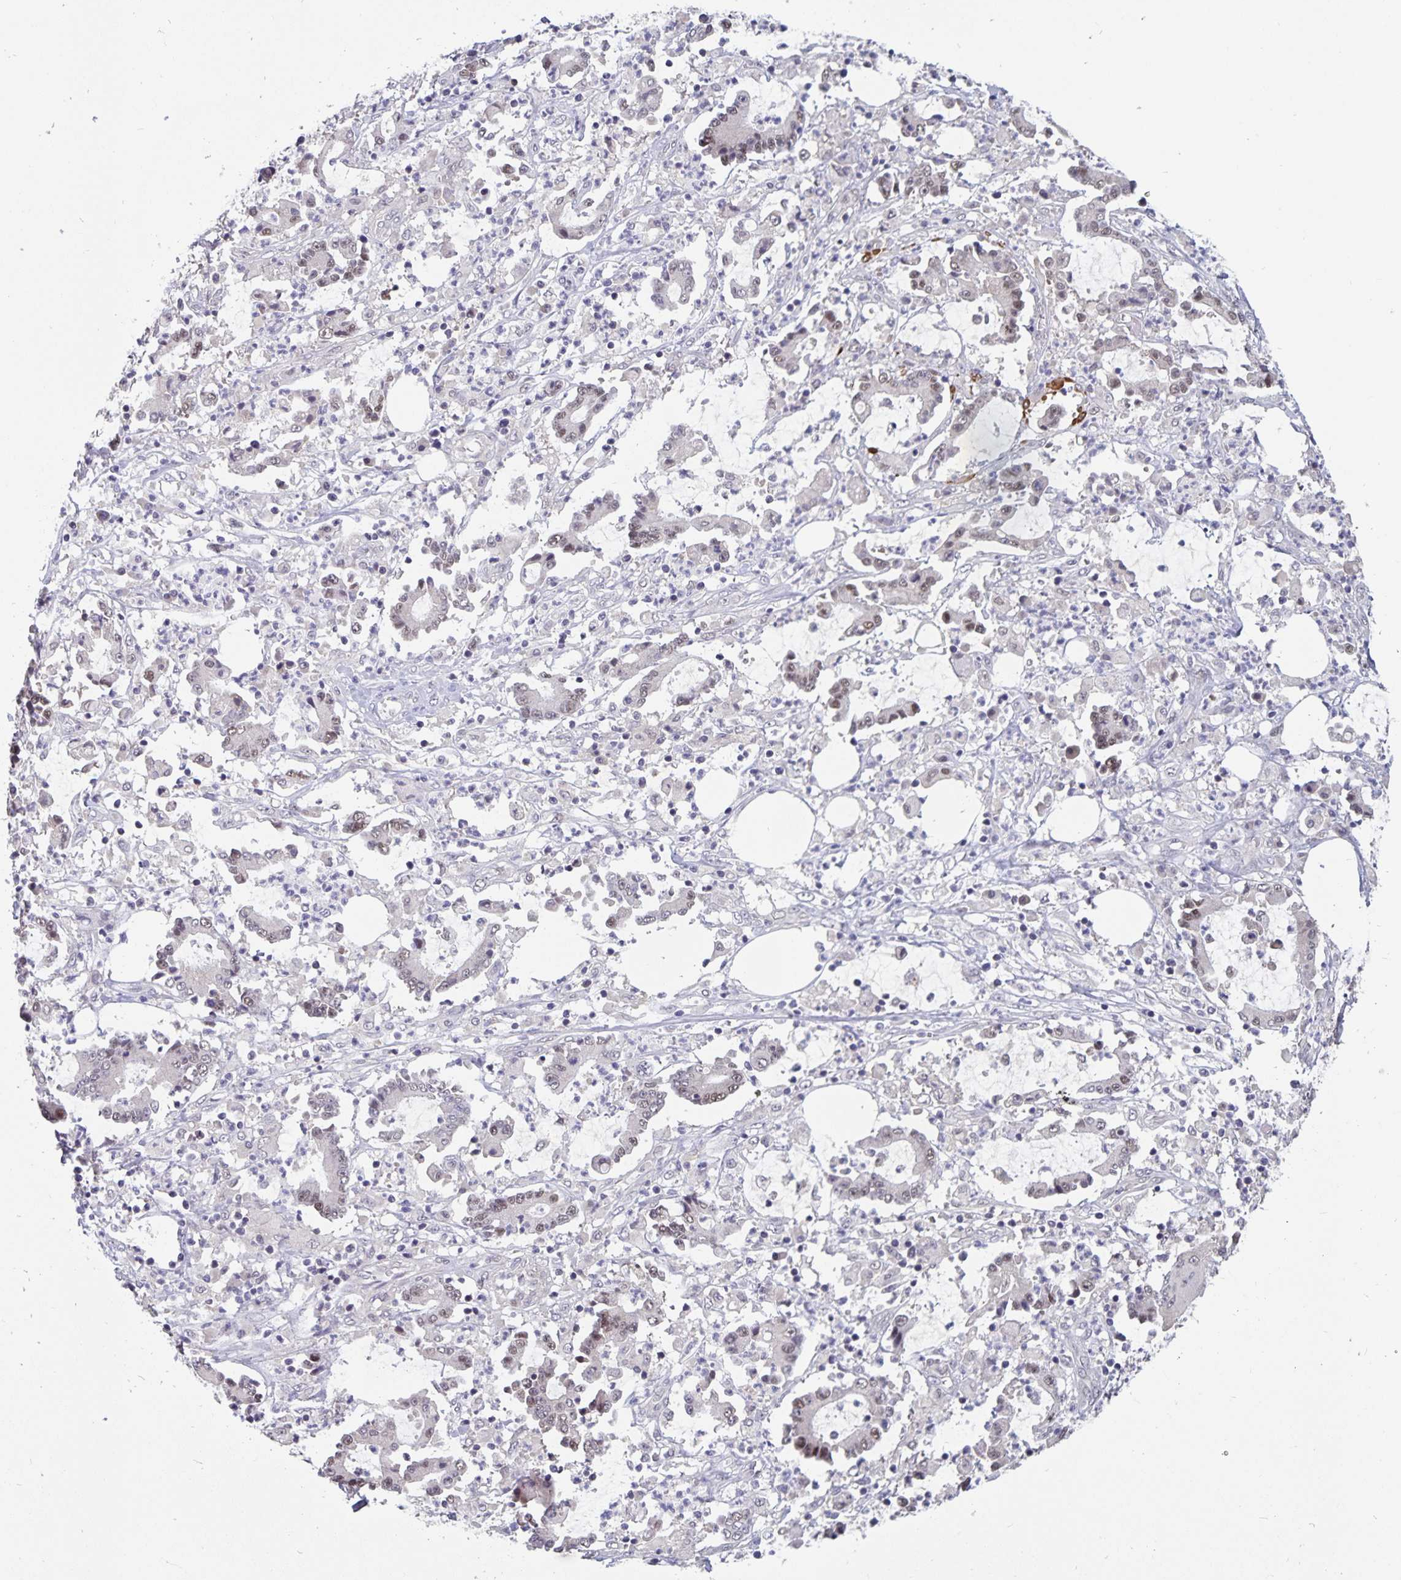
{"staining": {"intensity": "weak", "quantity": "<25%", "location": "nuclear"}, "tissue": "stomach cancer", "cell_type": "Tumor cells", "image_type": "cancer", "snomed": [{"axis": "morphology", "description": "Adenocarcinoma, NOS"}, {"axis": "topography", "description": "Stomach, upper"}], "caption": "This is an immunohistochemistry (IHC) histopathology image of human stomach cancer. There is no staining in tumor cells.", "gene": "BAG6", "patient": {"sex": "male", "age": 68}}